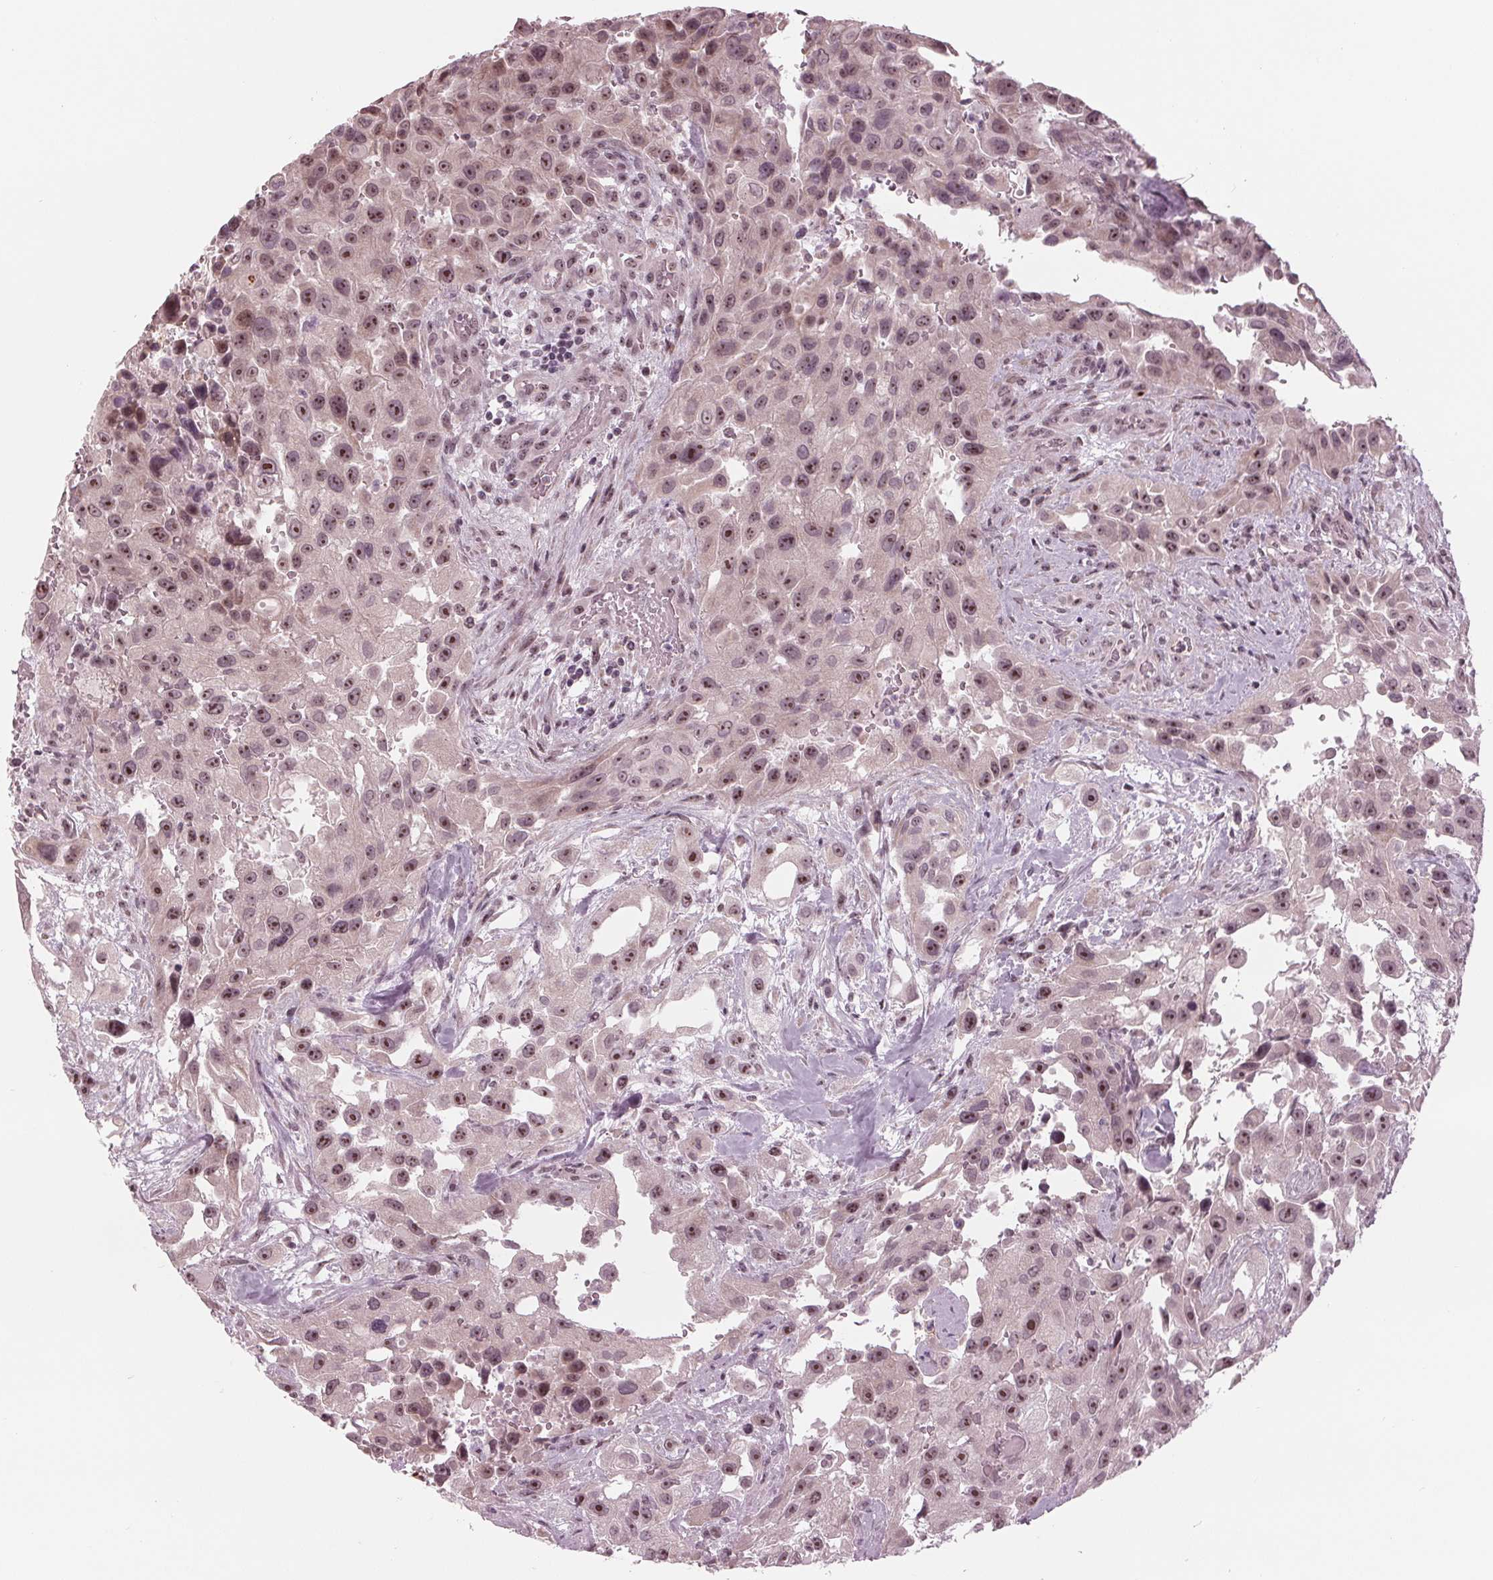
{"staining": {"intensity": "moderate", "quantity": ">75%", "location": "nuclear"}, "tissue": "urothelial cancer", "cell_type": "Tumor cells", "image_type": "cancer", "snomed": [{"axis": "morphology", "description": "Urothelial carcinoma, High grade"}, {"axis": "topography", "description": "Urinary bladder"}], "caption": "Immunohistochemistry (DAB) staining of human urothelial carcinoma (high-grade) shows moderate nuclear protein positivity in about >75% of tumor cells.", "gene": "SLX4", "patient": {"sex": "male", "age": 79}}